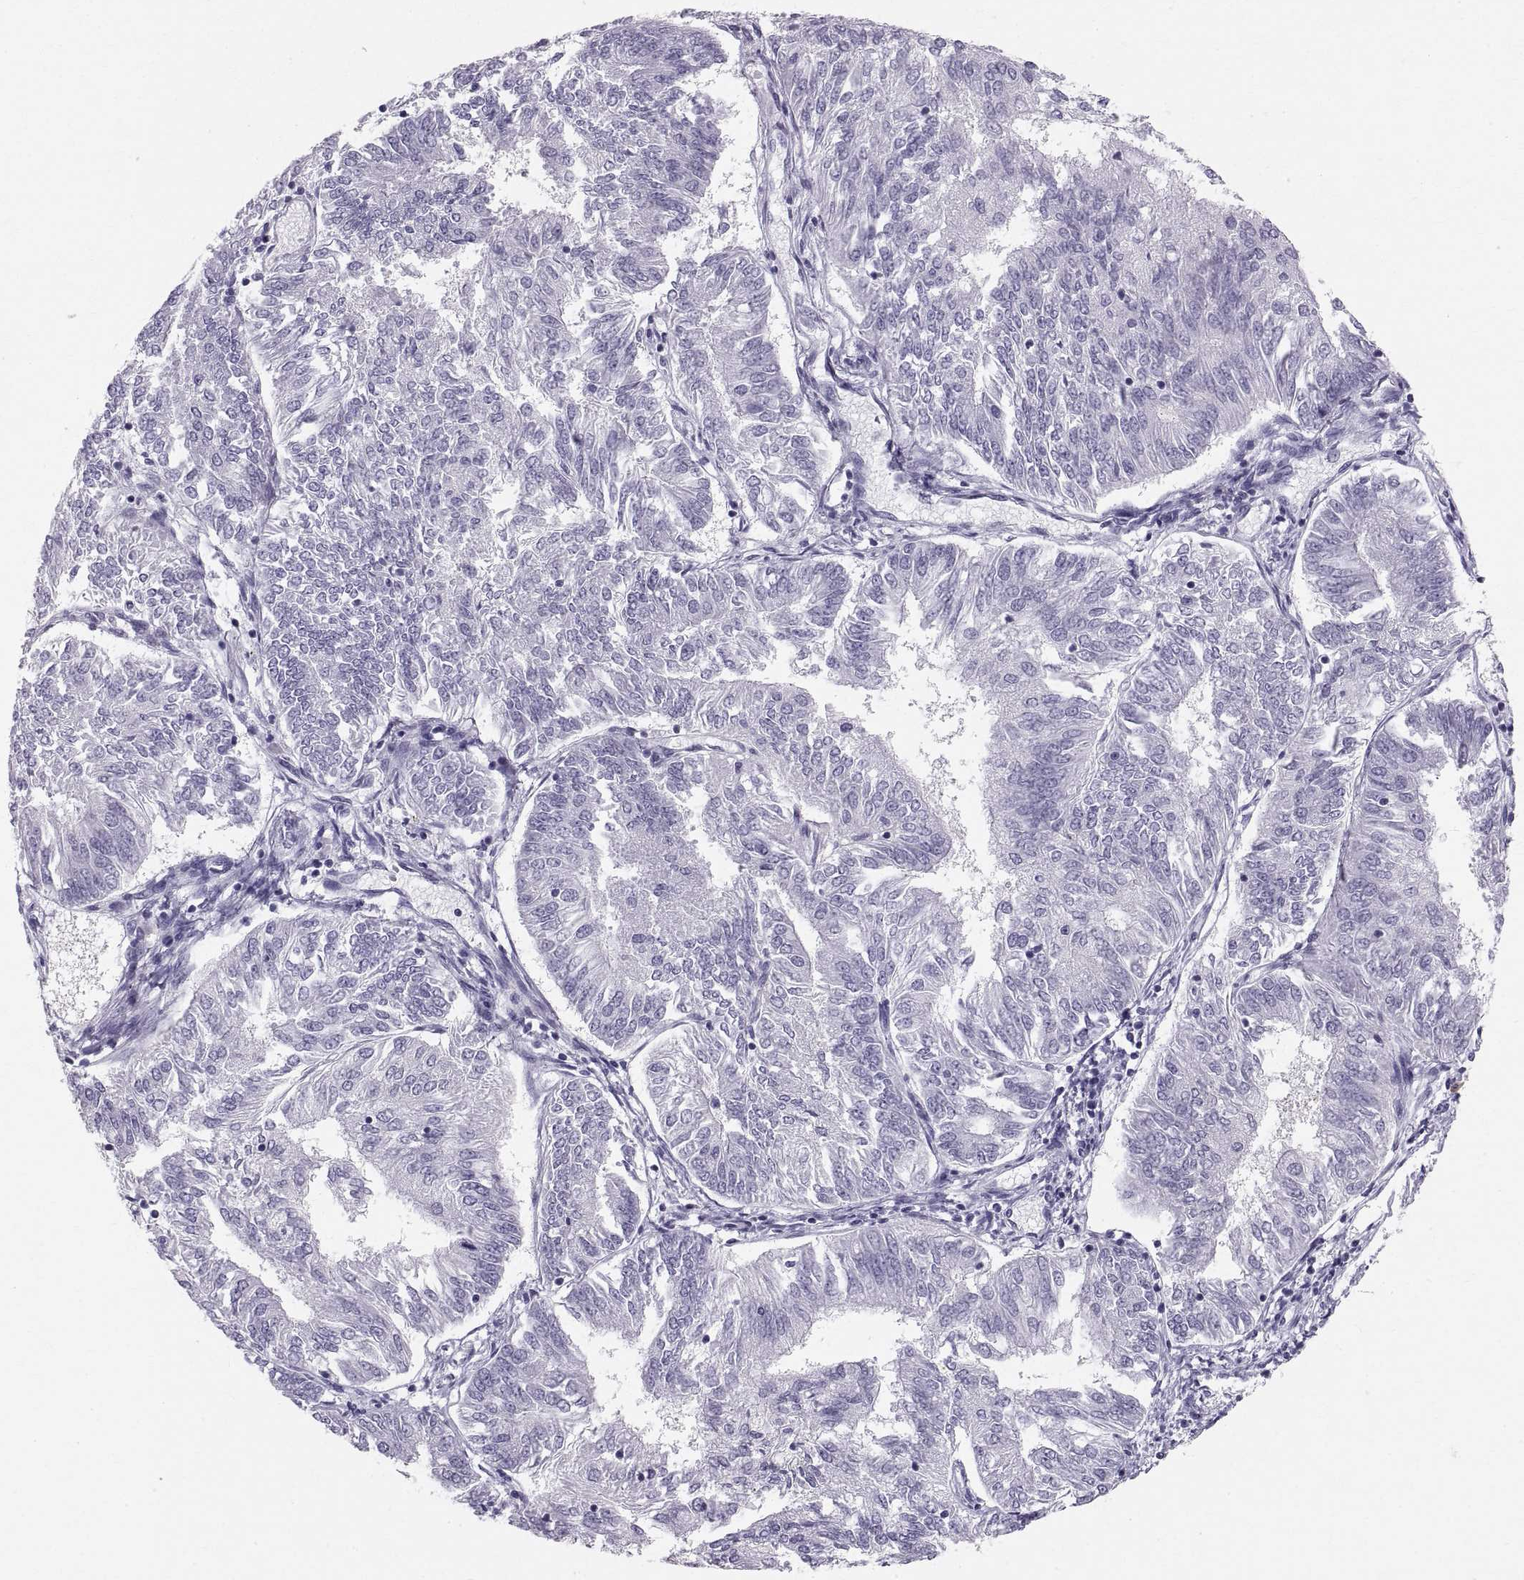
{"staining": {"intensity": "negative", "quantity": "none", "location": "none"}, "tissue": "endometrial cancer", "cell_type": "Tumor cells", "image_type": "cancer", "snomed": [{"axis": "morphology", "description": "Adenocarcinoma, NOS"}, {"axis": "topography", "description": "Endometrium"}], "caption": "Tumor cells are negative for protein expression in human endometrial cancer (adenocarcinoma).", "gene": "SLC22A6", "patient": {"sex": "female", "age": 58}}